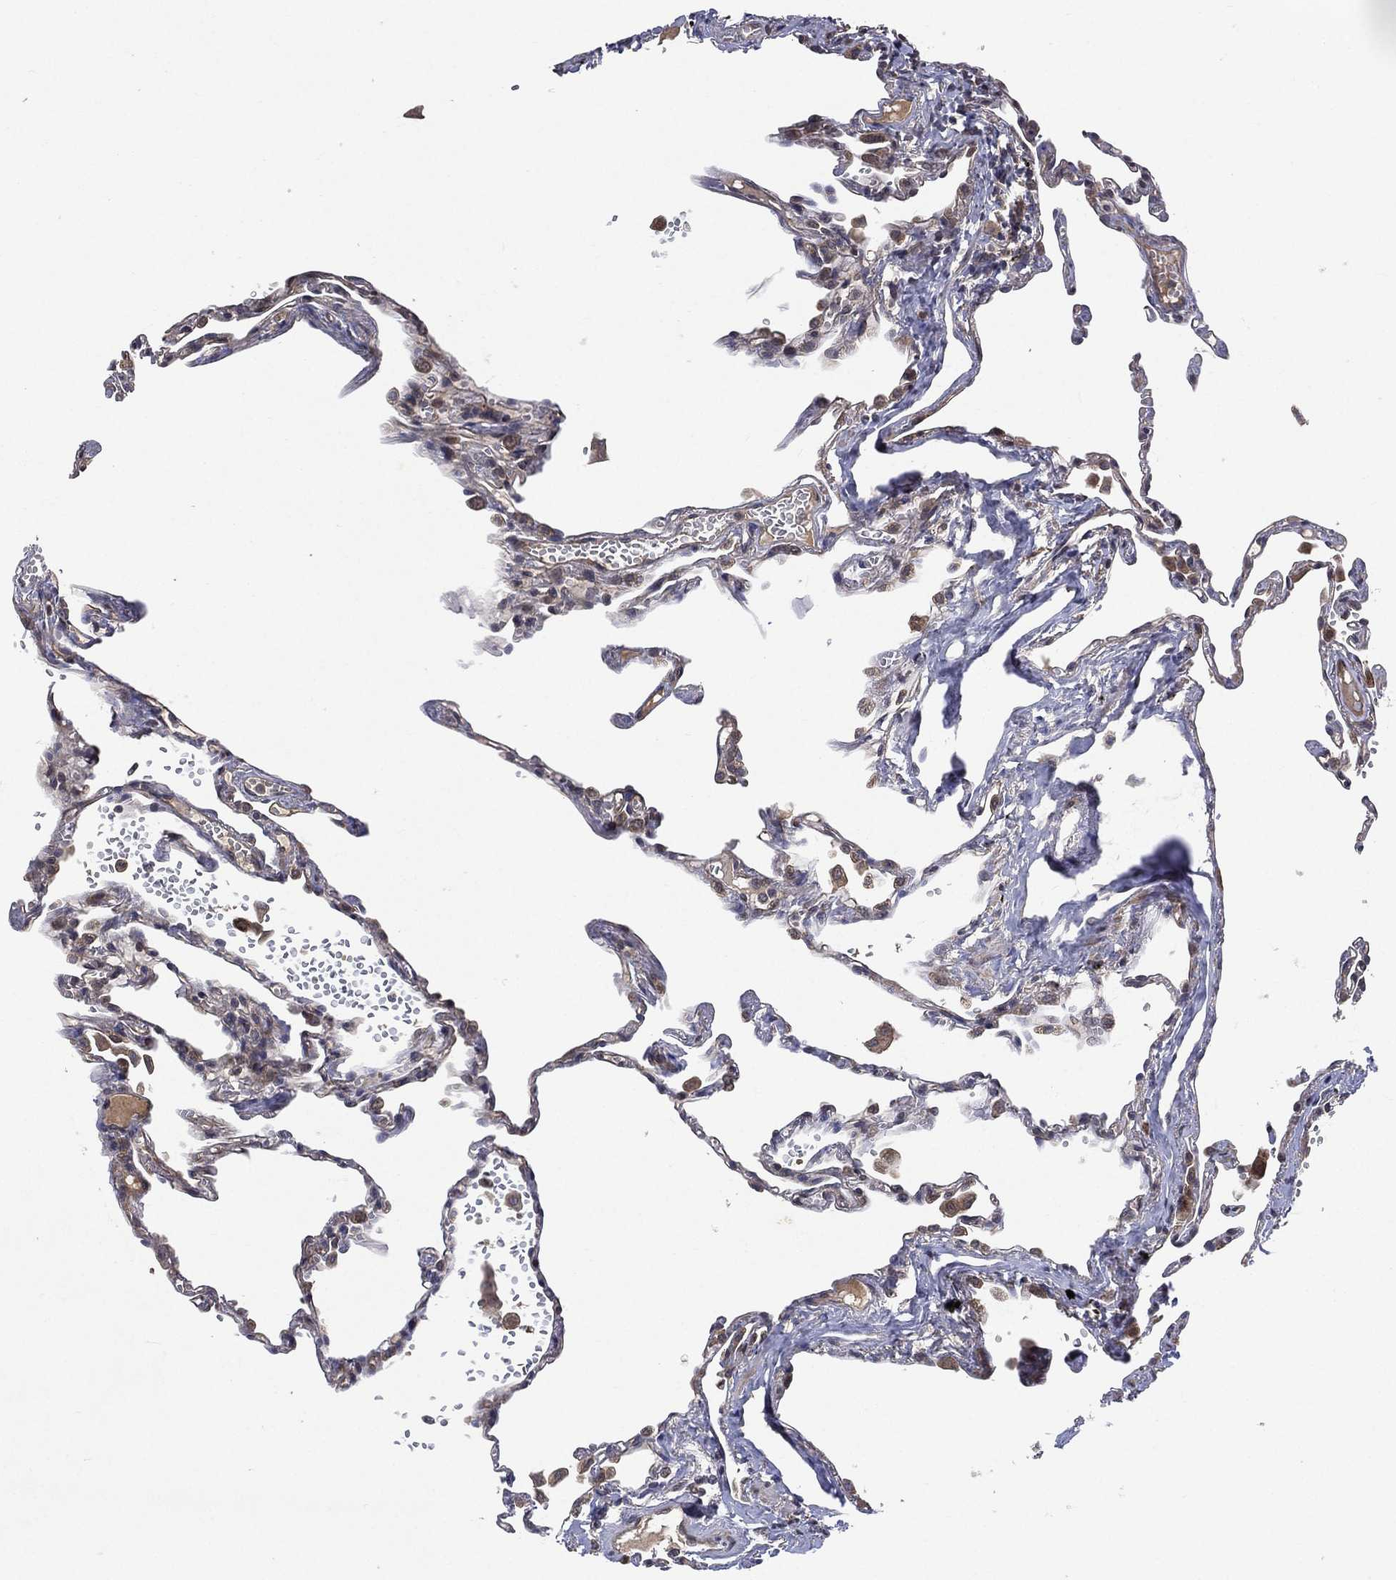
{"staining": {"intensity": "moderate", "quantity": "25%-75%", "location": "cytoplasmic/membranous,nuclear"}, "tissue": "lung", "cell_type": "Alveolar cells", "image_type": "normal", "snomed": [{"axis": "morphology", "description": "Normal tissue, NOS"}, {"axis": "topography", "description": "Lung"}], "caption": "A brown stain shows moderate cytoplasmic/membranous,nuclear staining of a protein in alveolar cells of unremarkable lung.", "gene": "RAB11FIP4", "patient": {"sex": "male", "age": 78}}